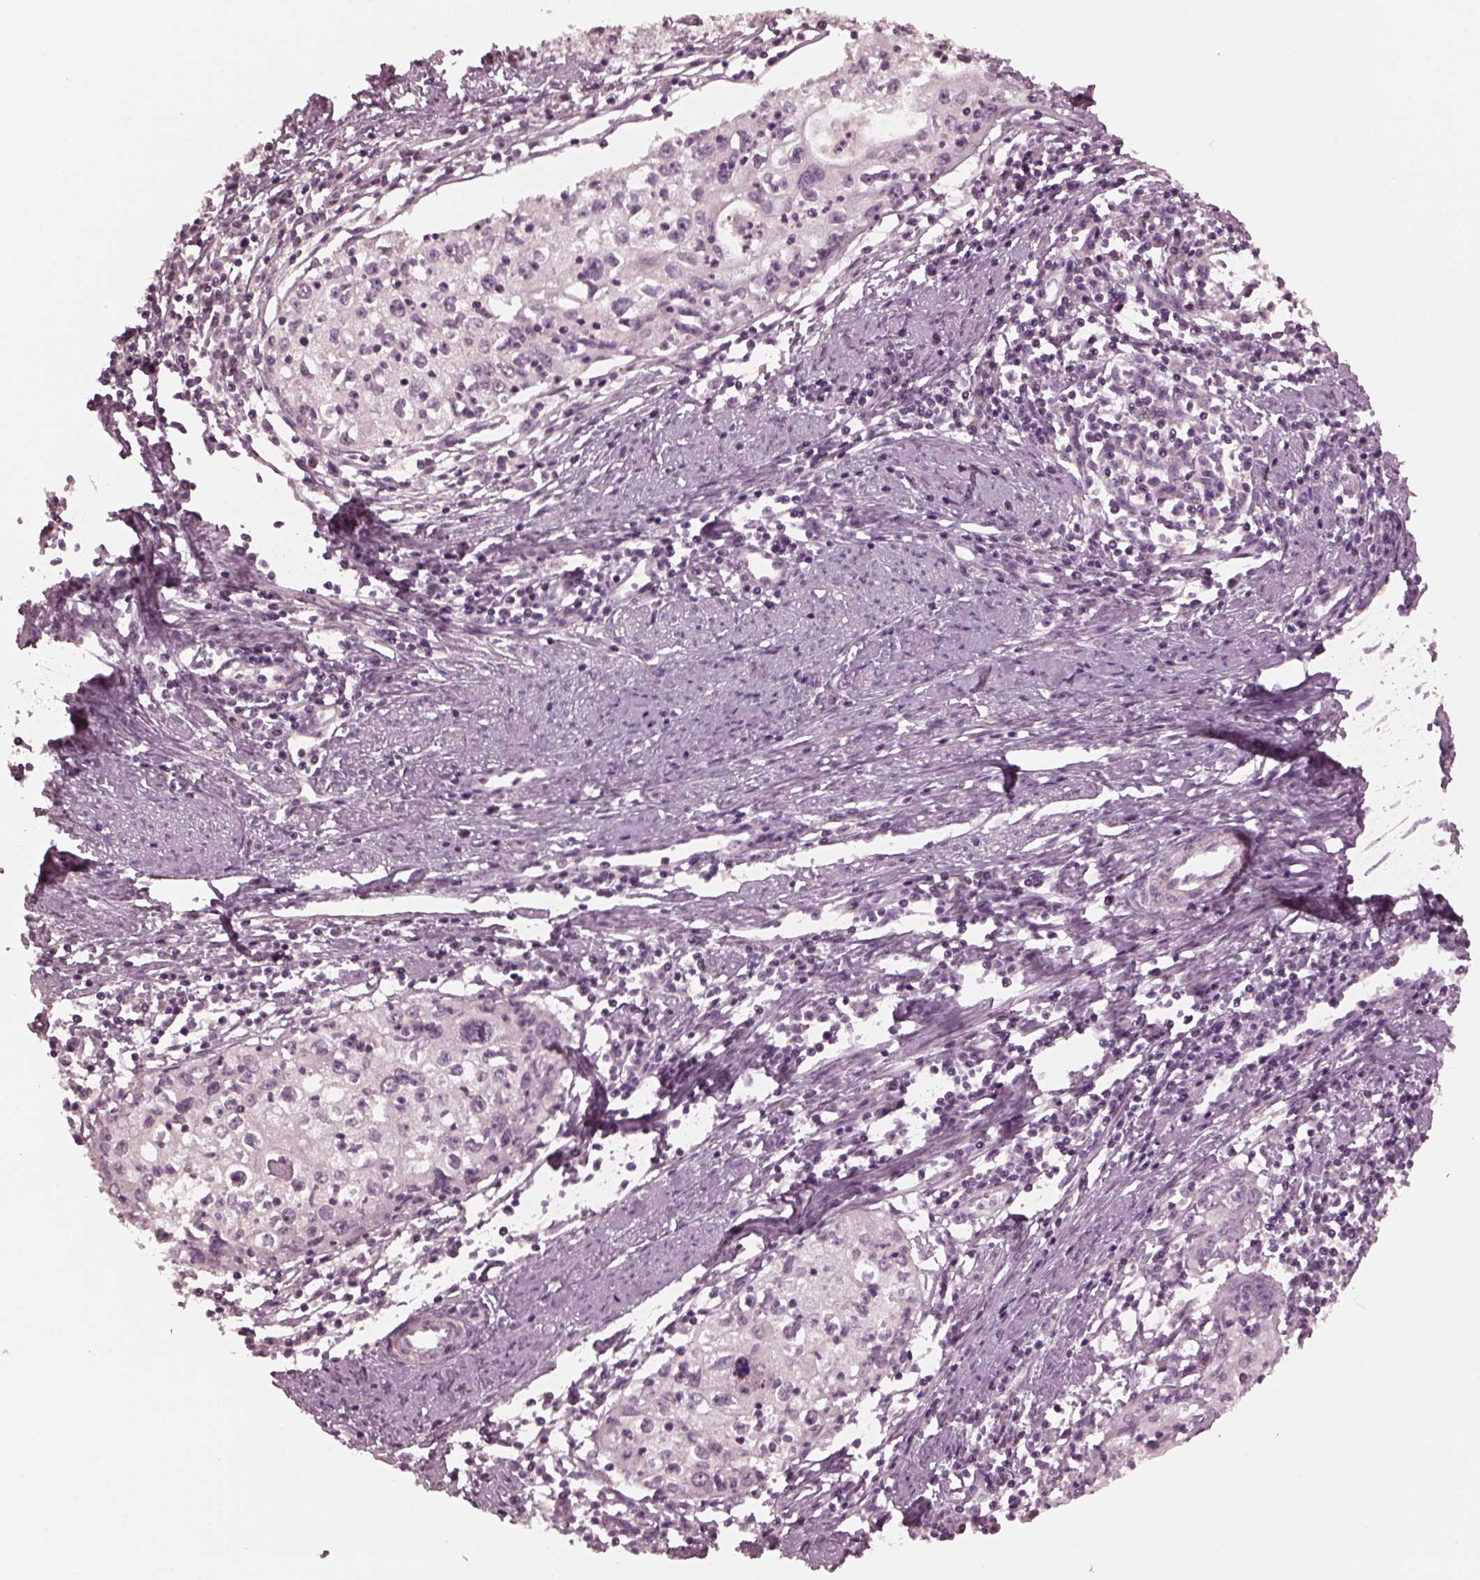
{"staining": {"intensity": "negative", "quantity": "none", "location": "none"}, "tissue": "cervical cancer", "cell_type": "Tumor cells", "image_type": "cancer", "snomed": [{"axis": "morphology", "description": "Squamous cell carcinoma, NOS"}, {"axis": "topography", "description": "Cervix"}], "caption": "This is a histopathology image of immunohistochemistry staining of cervical cancer (squamous cell carcinoma), which shows no expression in tumor cells.", "gene": "RGS7", "patient": {"sex": "female", "age": 40}}